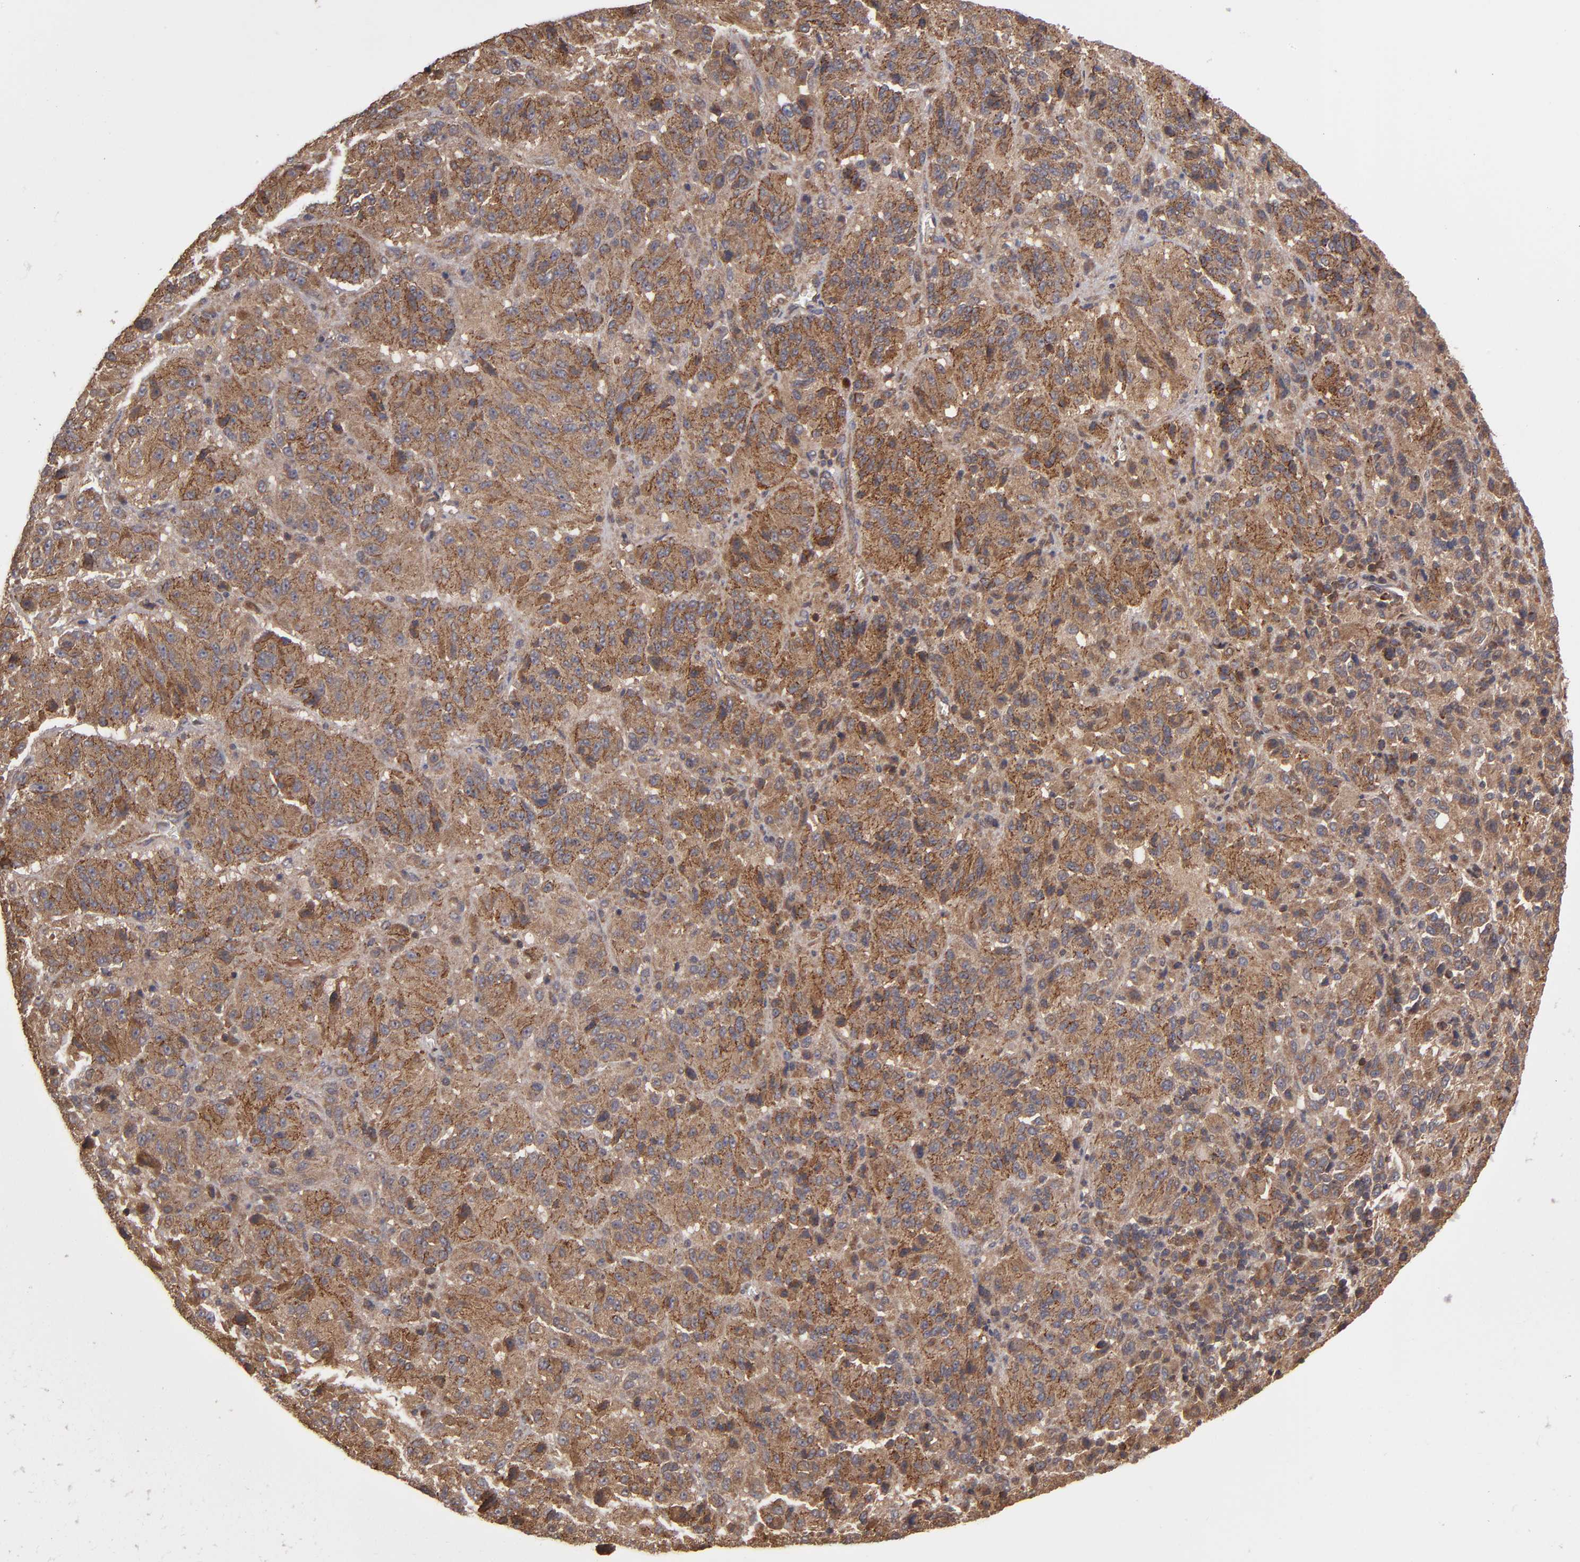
{"staining": {"intensity": "moderate", "quantity": ">75%", "location": "cytoplasmic/membranous"}, "tissue": "melanoma", "cell_type": "Tumor cells", "image_type": "cancer", "snomed": [{"axis": "morphology", "description": "Malignant melanoma, Metastatic site"}, {"axis": "topography", "description": "Lung"}], "caption": "The micrograph reveals staining of melanoma, revealing moderate cytoplasmic/membranous protein staining (brown color) within tumor cells.", "gene": "RPS6KA6", "patient": {"sex": "male", "age": 64}}